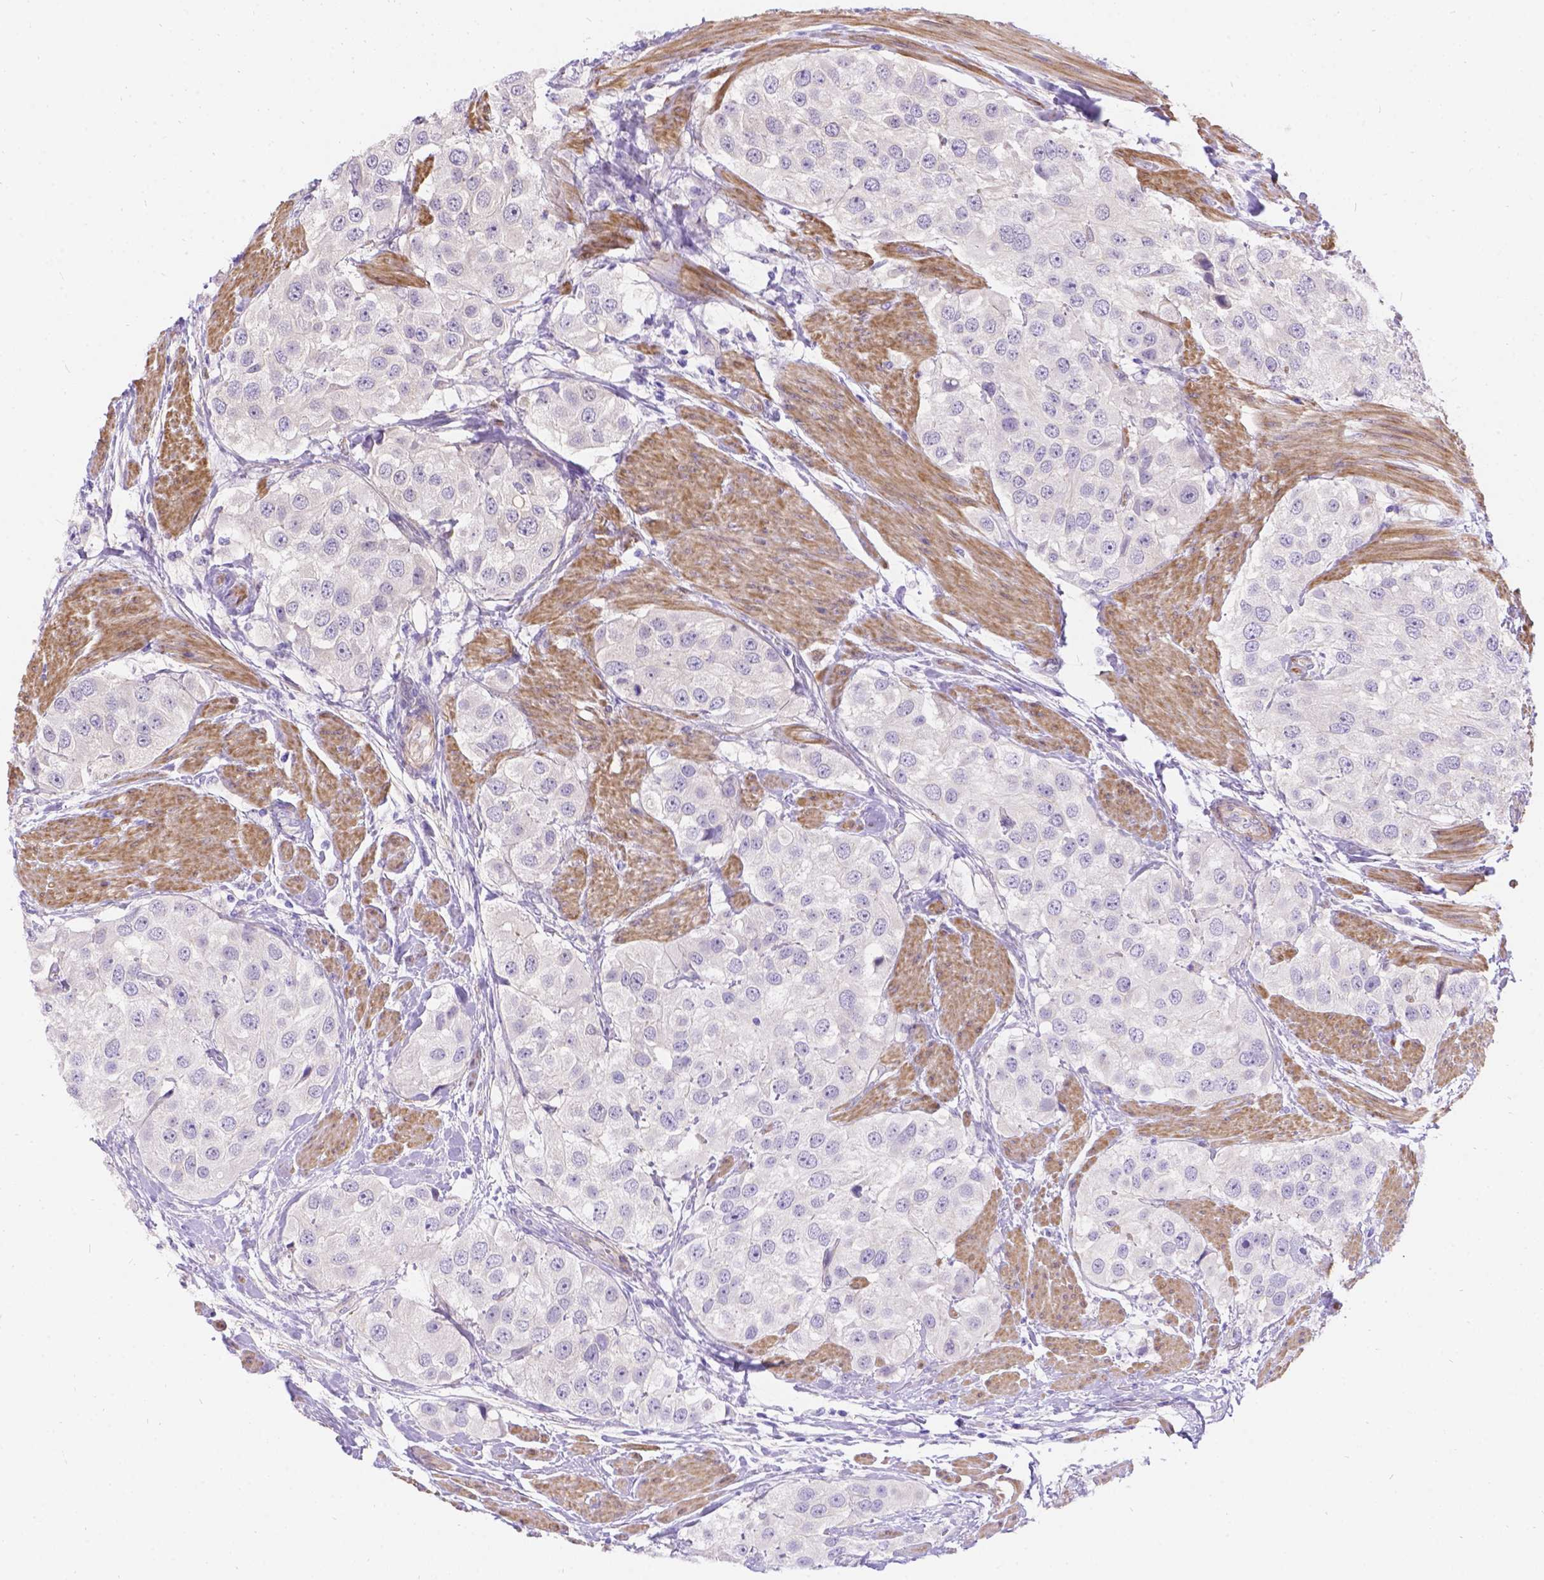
{"staining": {"intensity": "negative", "quantity": "none", "location": "none"}, "tissue": "urothelial cancer", "cell_type": "Tumor cells", "image_type": "cancer", "snomed": [{"axis": "morphology", "description": "Urothelial carcinoma, High grade"}, {"axis": "topography", "description": "Urinary bladder"}], "caption": "Immunohistochemistry (IHC) histopathology image of high-grade urothelial carcinoma stained for a protein (brown), which demonstrates no positivity in tumor cells.", "gene": "PALS1", "patient": {"sex": "female", "age": 64}}